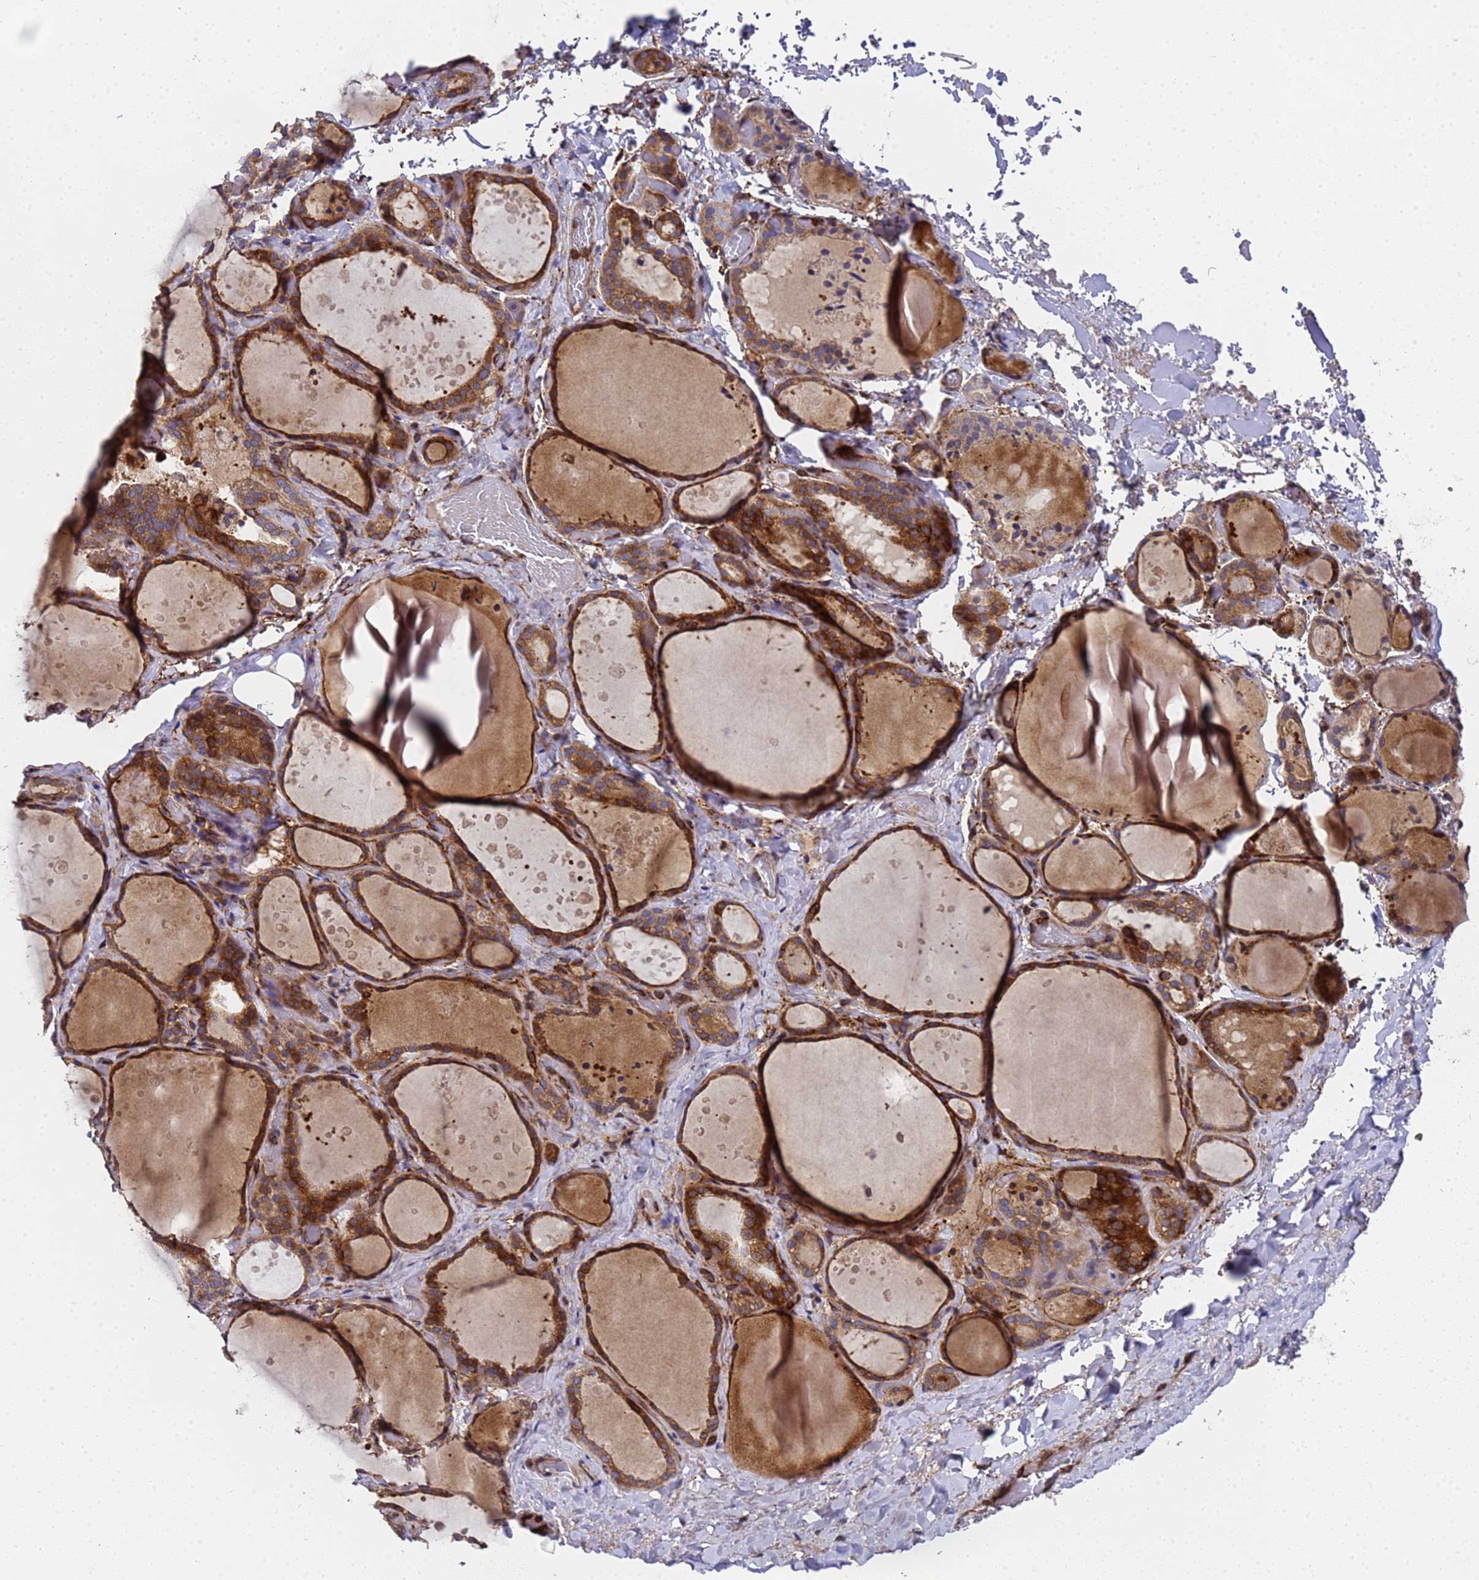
{"staining": {"intensity": "strong", "quantity": ">75%", "location": "cytoplasmic/membranous"}, "tissue": "thyroid gland", "cell_type": "Glandular cells", "image_type": "normal", "snomed": [{"axis": "morphology", "description": "Normal tissue, NOS"}, {"axis": "topography", "description": "Thyroid gland"}], "caption": "Protein staining of unremarkable thyroid gland shows strong cytoplasmic/membranous expression in about >75% of glandular cells. (brown staining indicates protein expression, while blue staining denotes nuclei).", "gene": "MOCS1", "patient": {"sex": "female", "age": 44}}